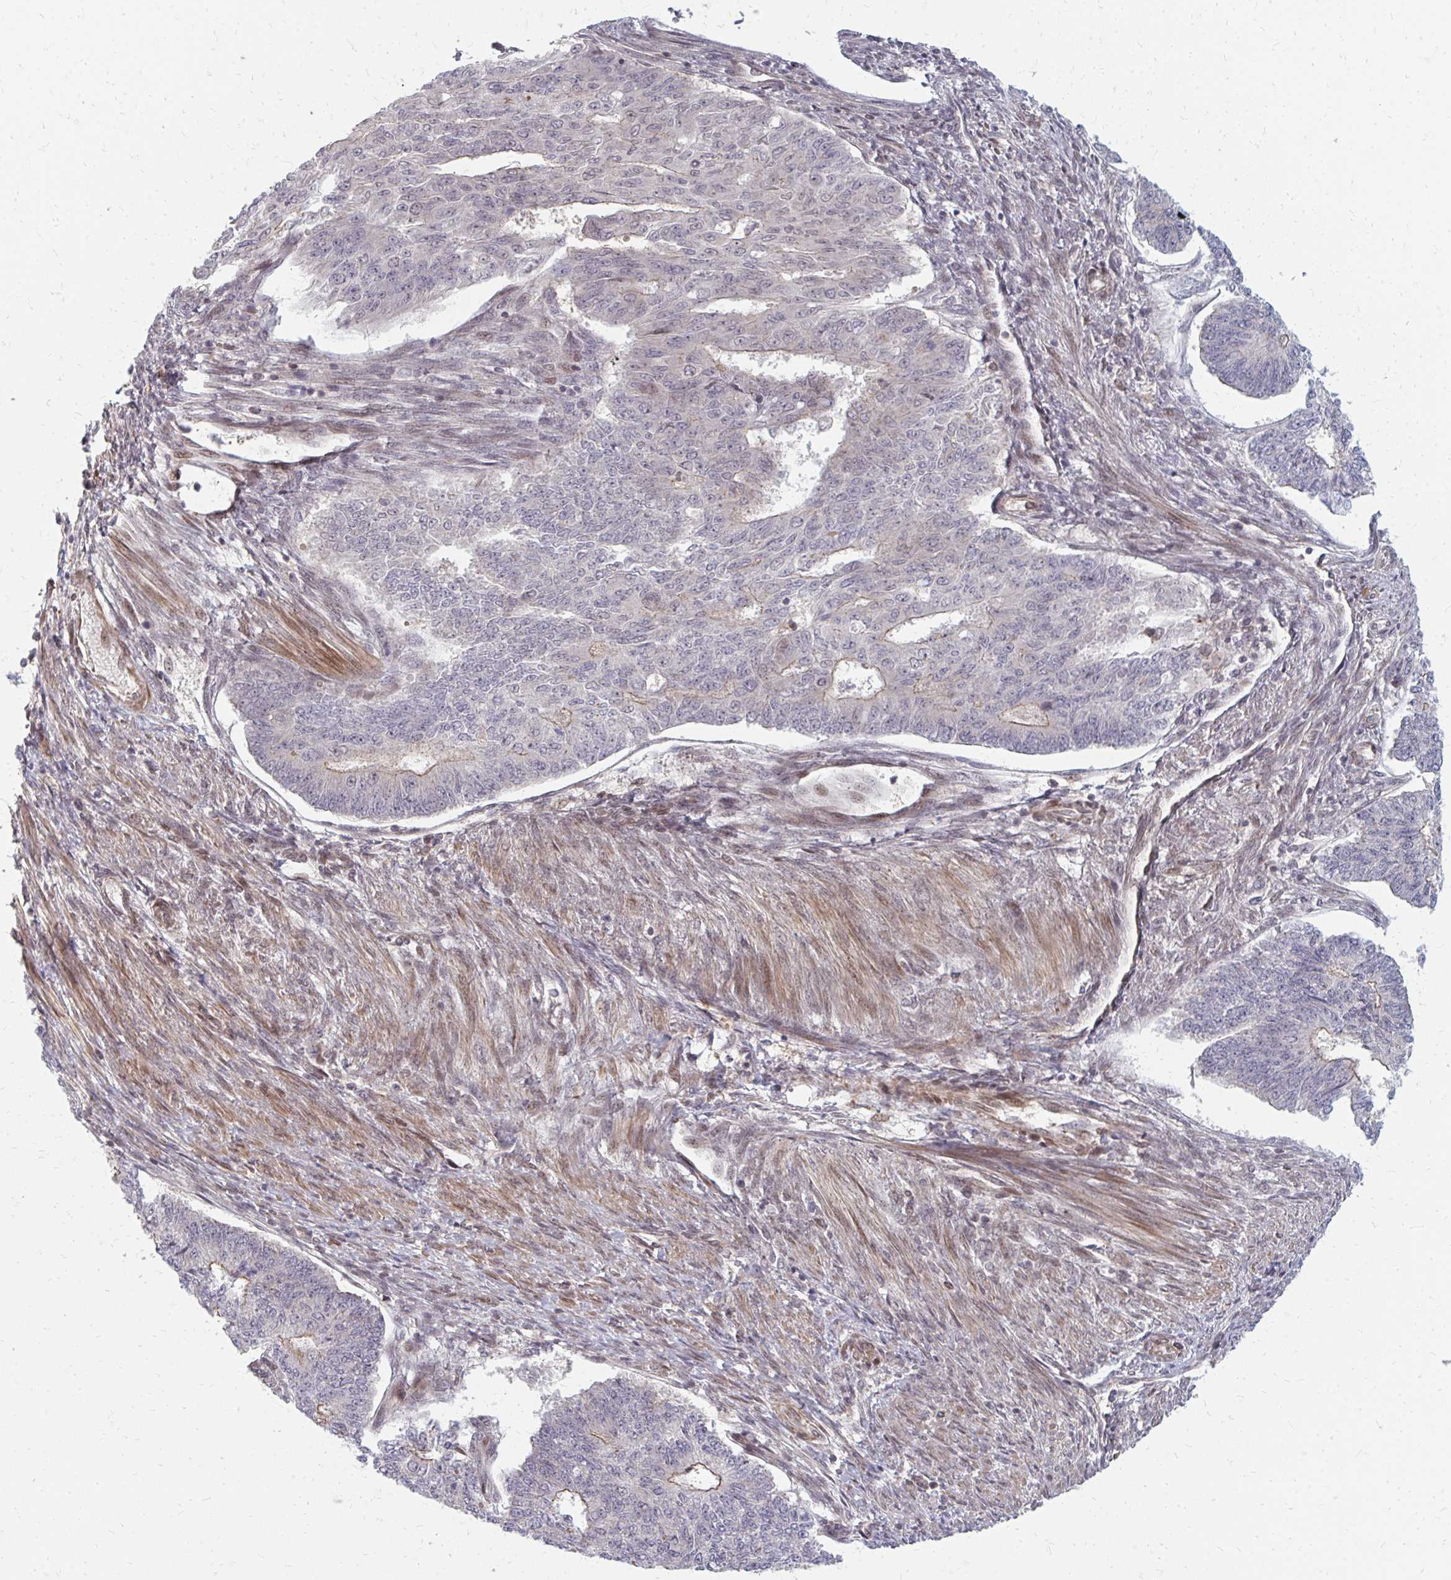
{"staining": {"intensity": "negative", "quantity": "none", "location": "none"}, "tissue": "endometrial cancer", "cell_type": "Tumor cells", "image_type": "cancer", "snomed": [{"axis": "morphology", "description": "Adenocarcinoma, NOS"}, {"axis": "topography", "description": "Endometrium"}], "caption": "Adenocarcinoma (endometrial) stained for a protein using IHC displays no expression tumor cells.", "gene": "ZNF285", "patient": {"sex": "female", "age": 32}}